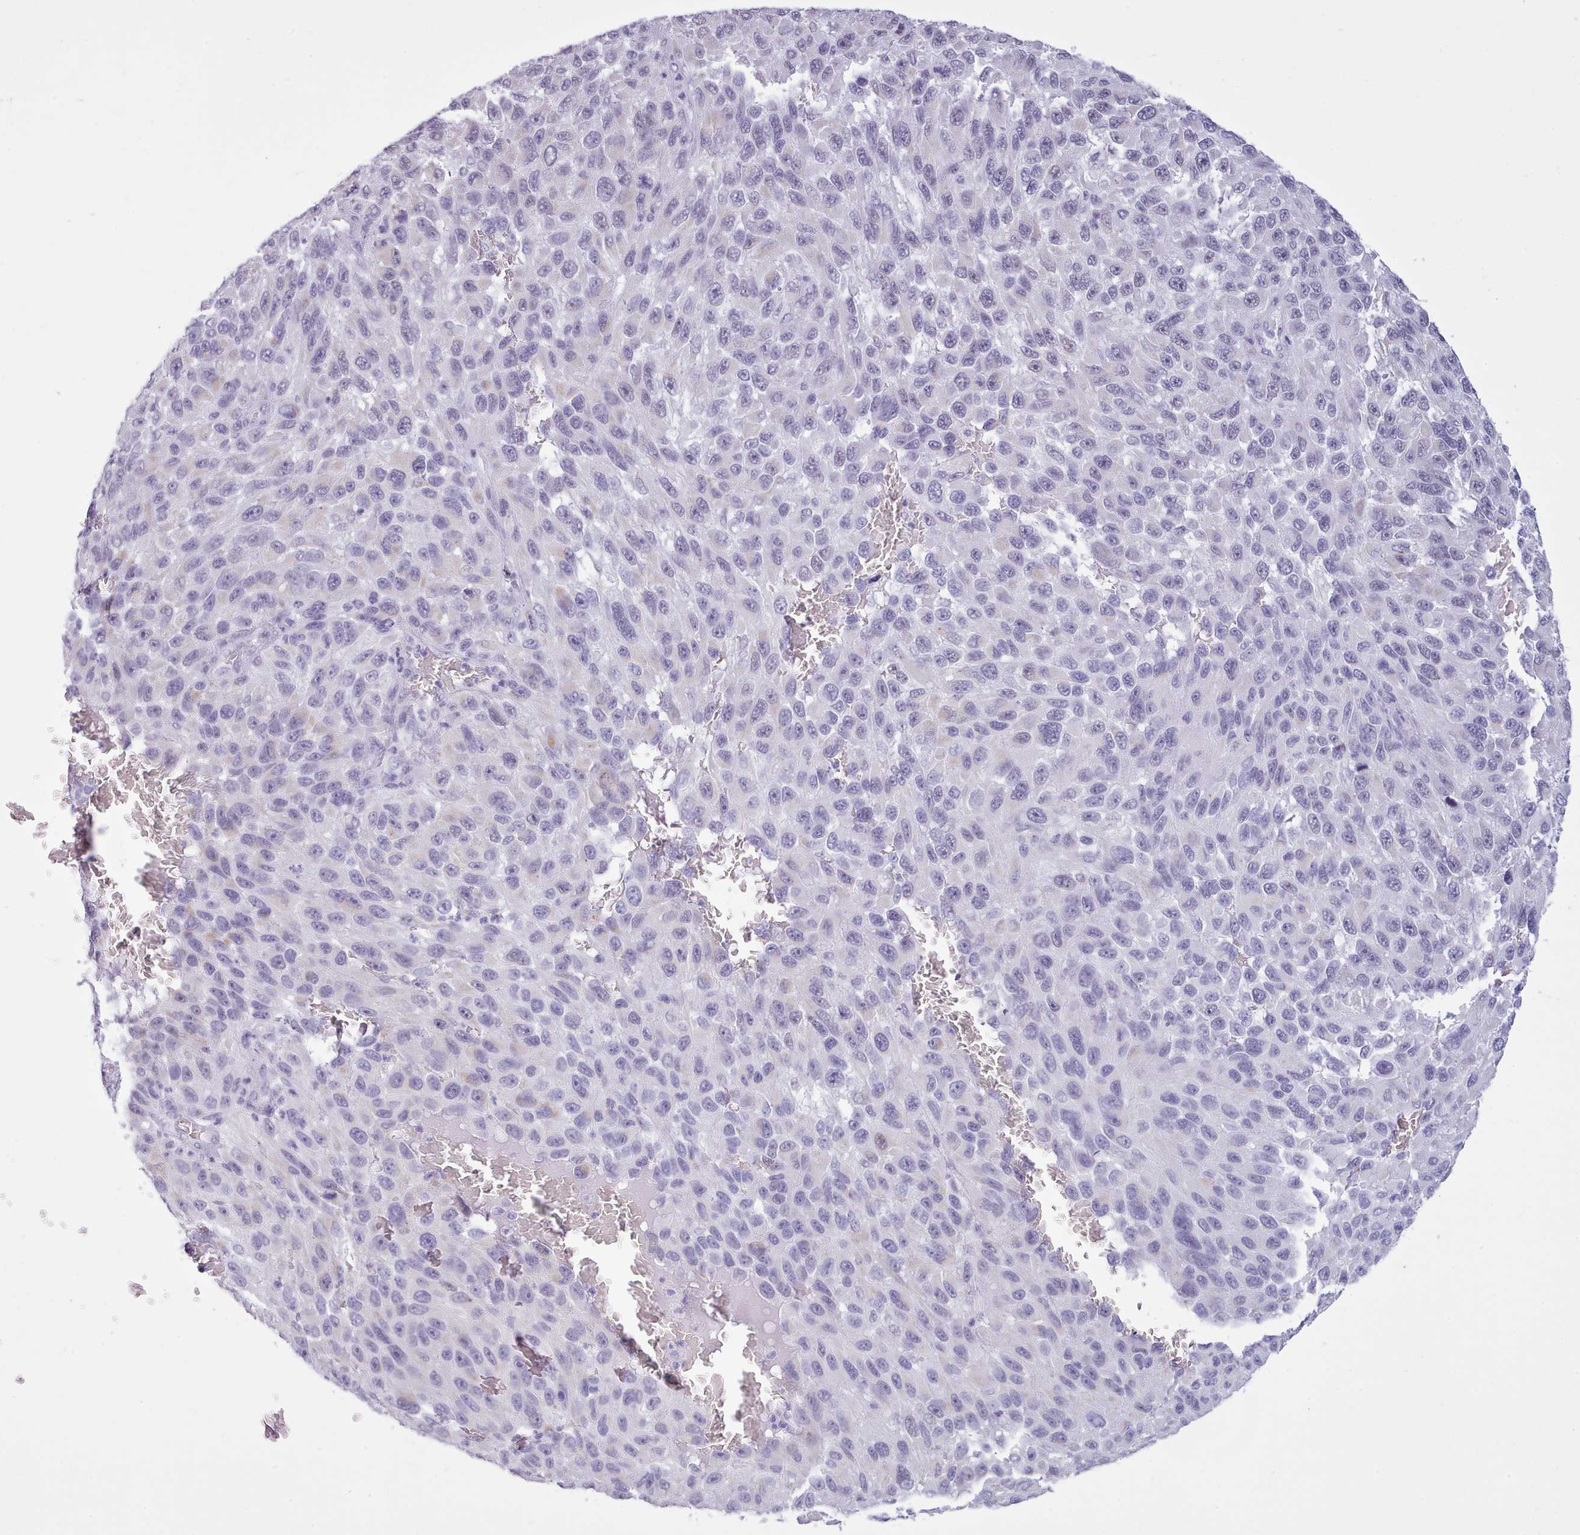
{"staining": {"intensity": "negative", "quantity": "none", "location": "none"}, "tissue": "melanoma", "cell_type": "Tumor cells", "image_type": "cancer", "snomed": [{"axis": "morphology", "description": "Malignant melanoma, NOS"}, {"axis": "topography", "description": "Skin"}], "caption": "Immunohistochemistry (IHC) histopathology image of neoplastic tissue: melanoma stained with DAB (3,3'-diaminobenzidine) shows no significant protein expression in tumor cells. (DAB (3,3'-diaminobenzidine) immunohistochemistry visualized using brightfield microscopy, high magnification).", "gene": "FBXO48", "patient": {"sex": "female", "age": 96}}